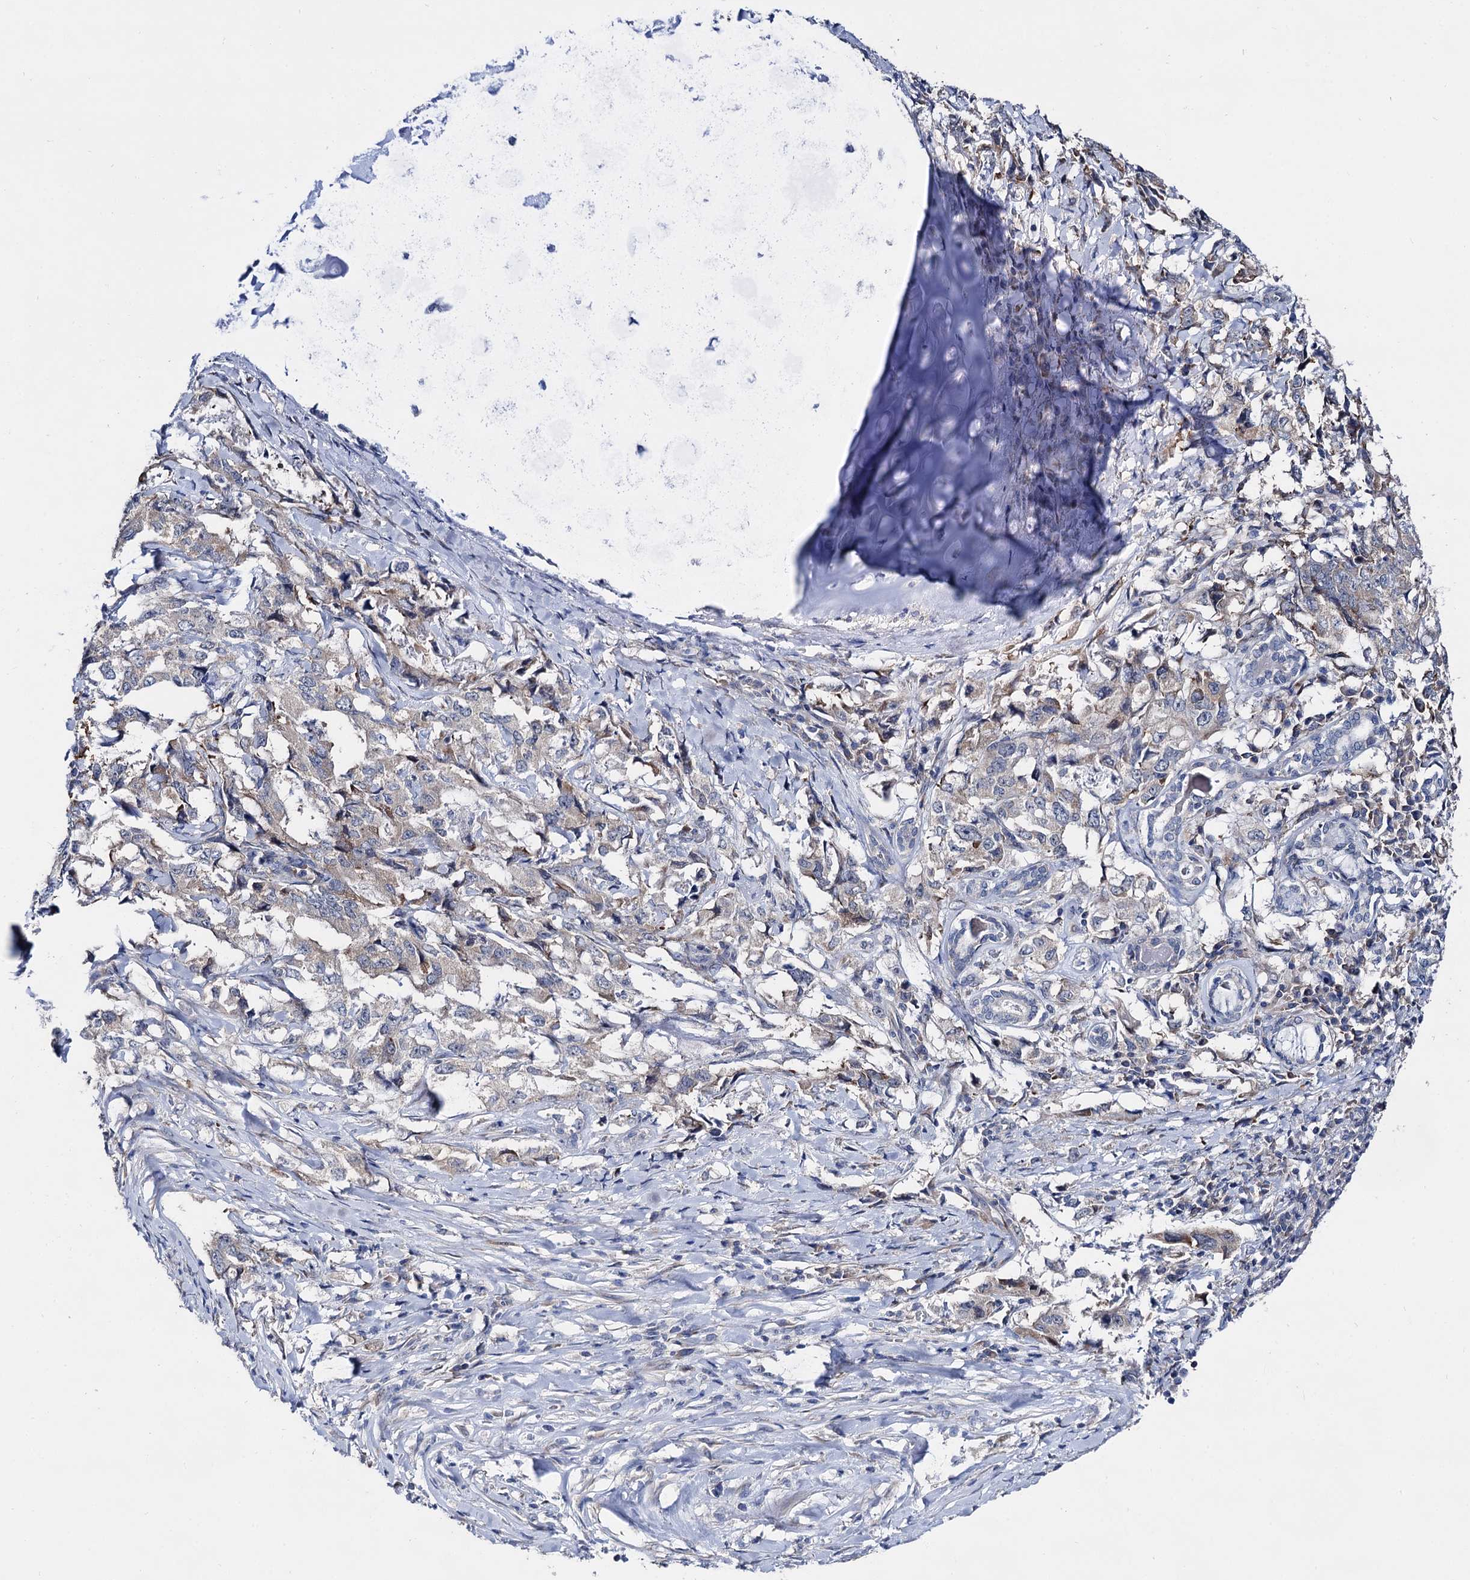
{"staining": {"intensity": "weak", "quantity": "<25%", "location": "cytoplasmic/membranous"}, "tissue": "lung cancer", "cell_type": "Tumor cells", "image_type": "cancer", "snomed": [{"axis": "morphology", "description": "Adenocarcinoma, NOS"}, {"axis": "topography", "description": "Lung"}], "caption": "Lung cancer (adenocarcinoma) stained for a protein using IHC shows no expression tumor cells.", "gene": "CAPRIN2", "patient": {"sex": "female", "age": 51}}